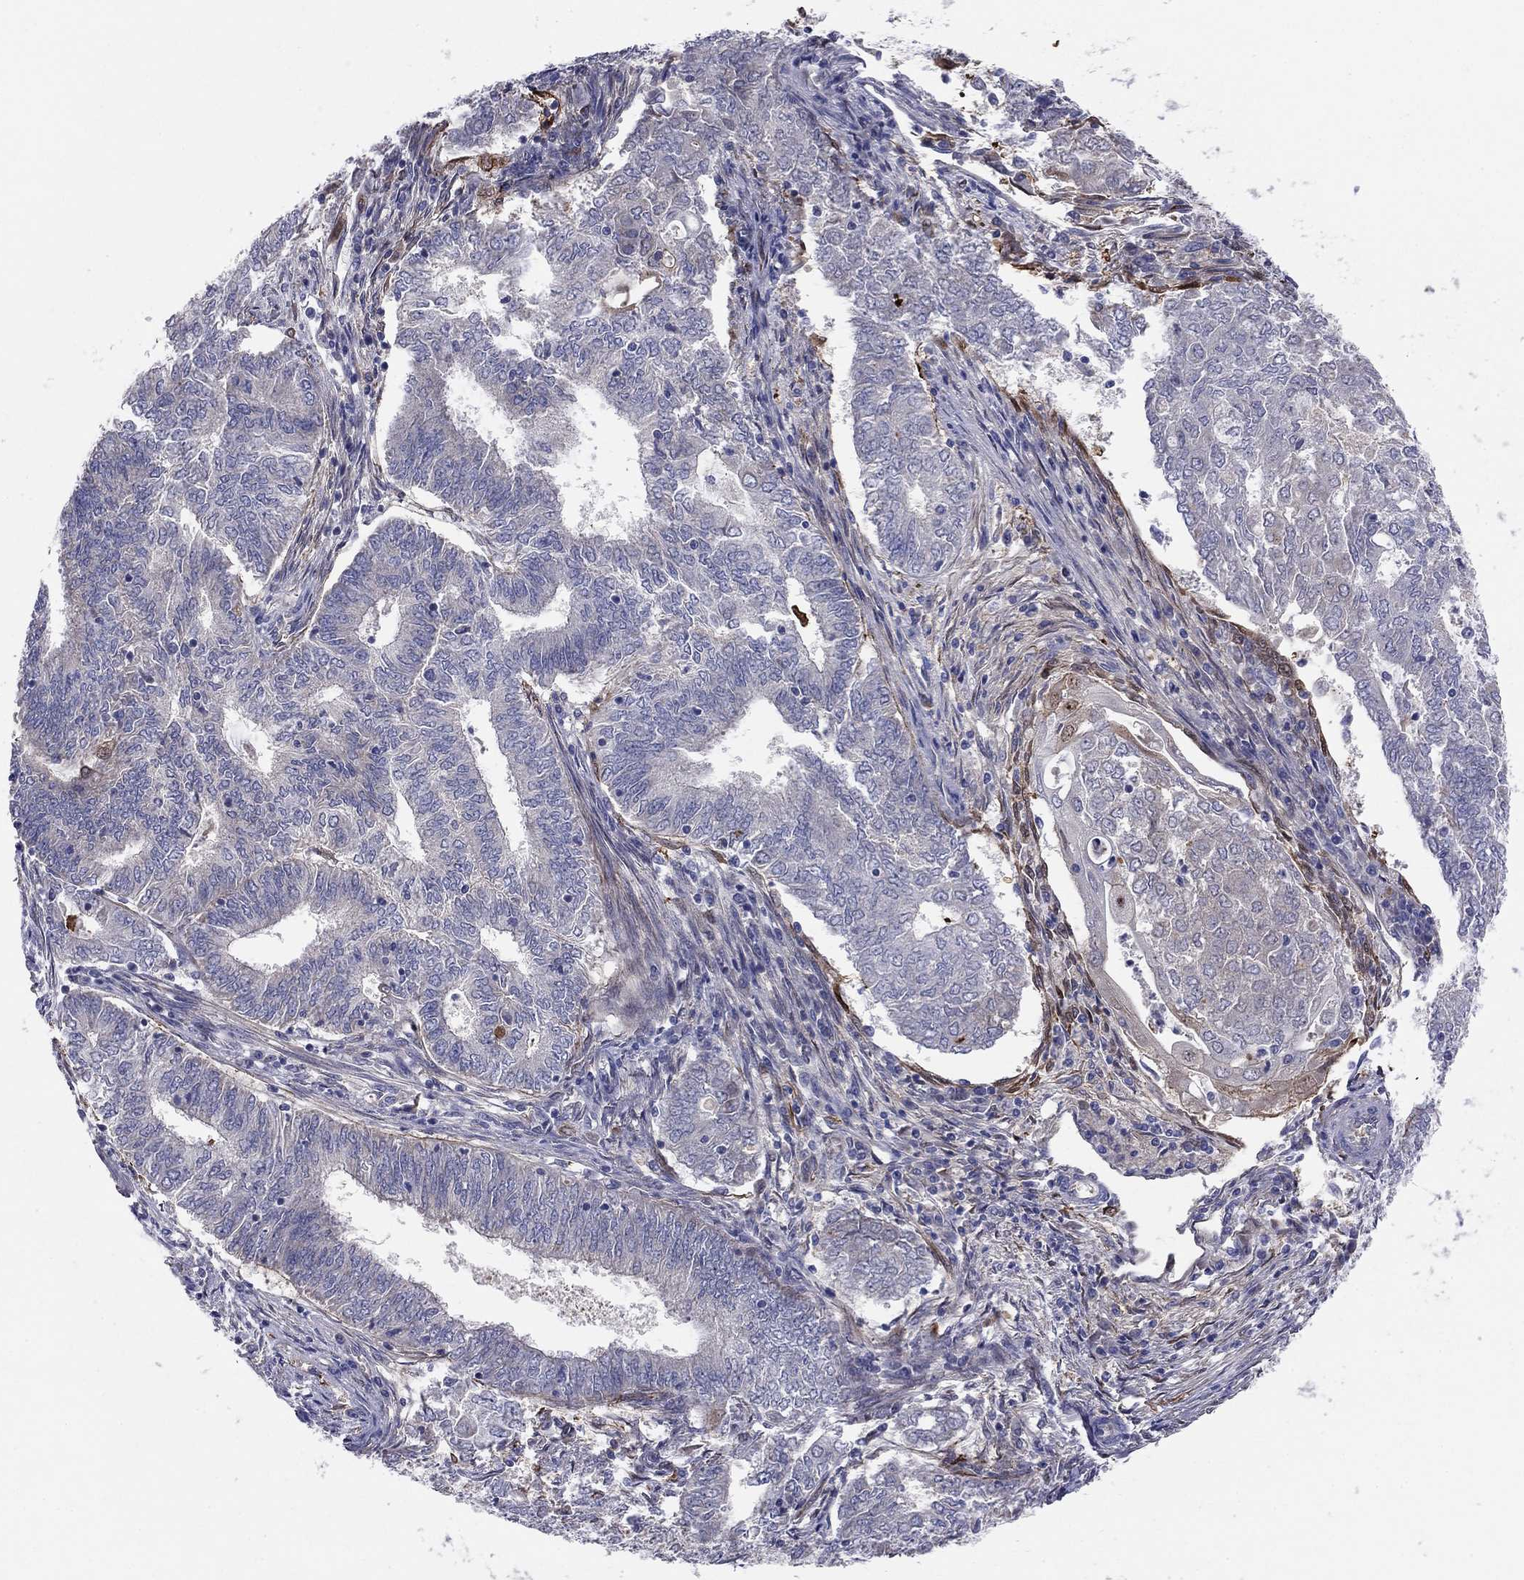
{"staining": {"intensity": "negative", "quantity": "none", "location": "none"}, "tissue": "endometrial cancer", "cell_type": "Tumor cells", "image_type": "cancer", "snomed": [{"axis": "morphology", "description": "Adenocarcinoma, NOS"}, {"axis": "topography", "description": "Endometrium"}], "caption": "Tumor cells are negative for protein expression in human endometrial cancer.", "gene": "EMP2", "patient": {"sex": "female", "age": 62}}